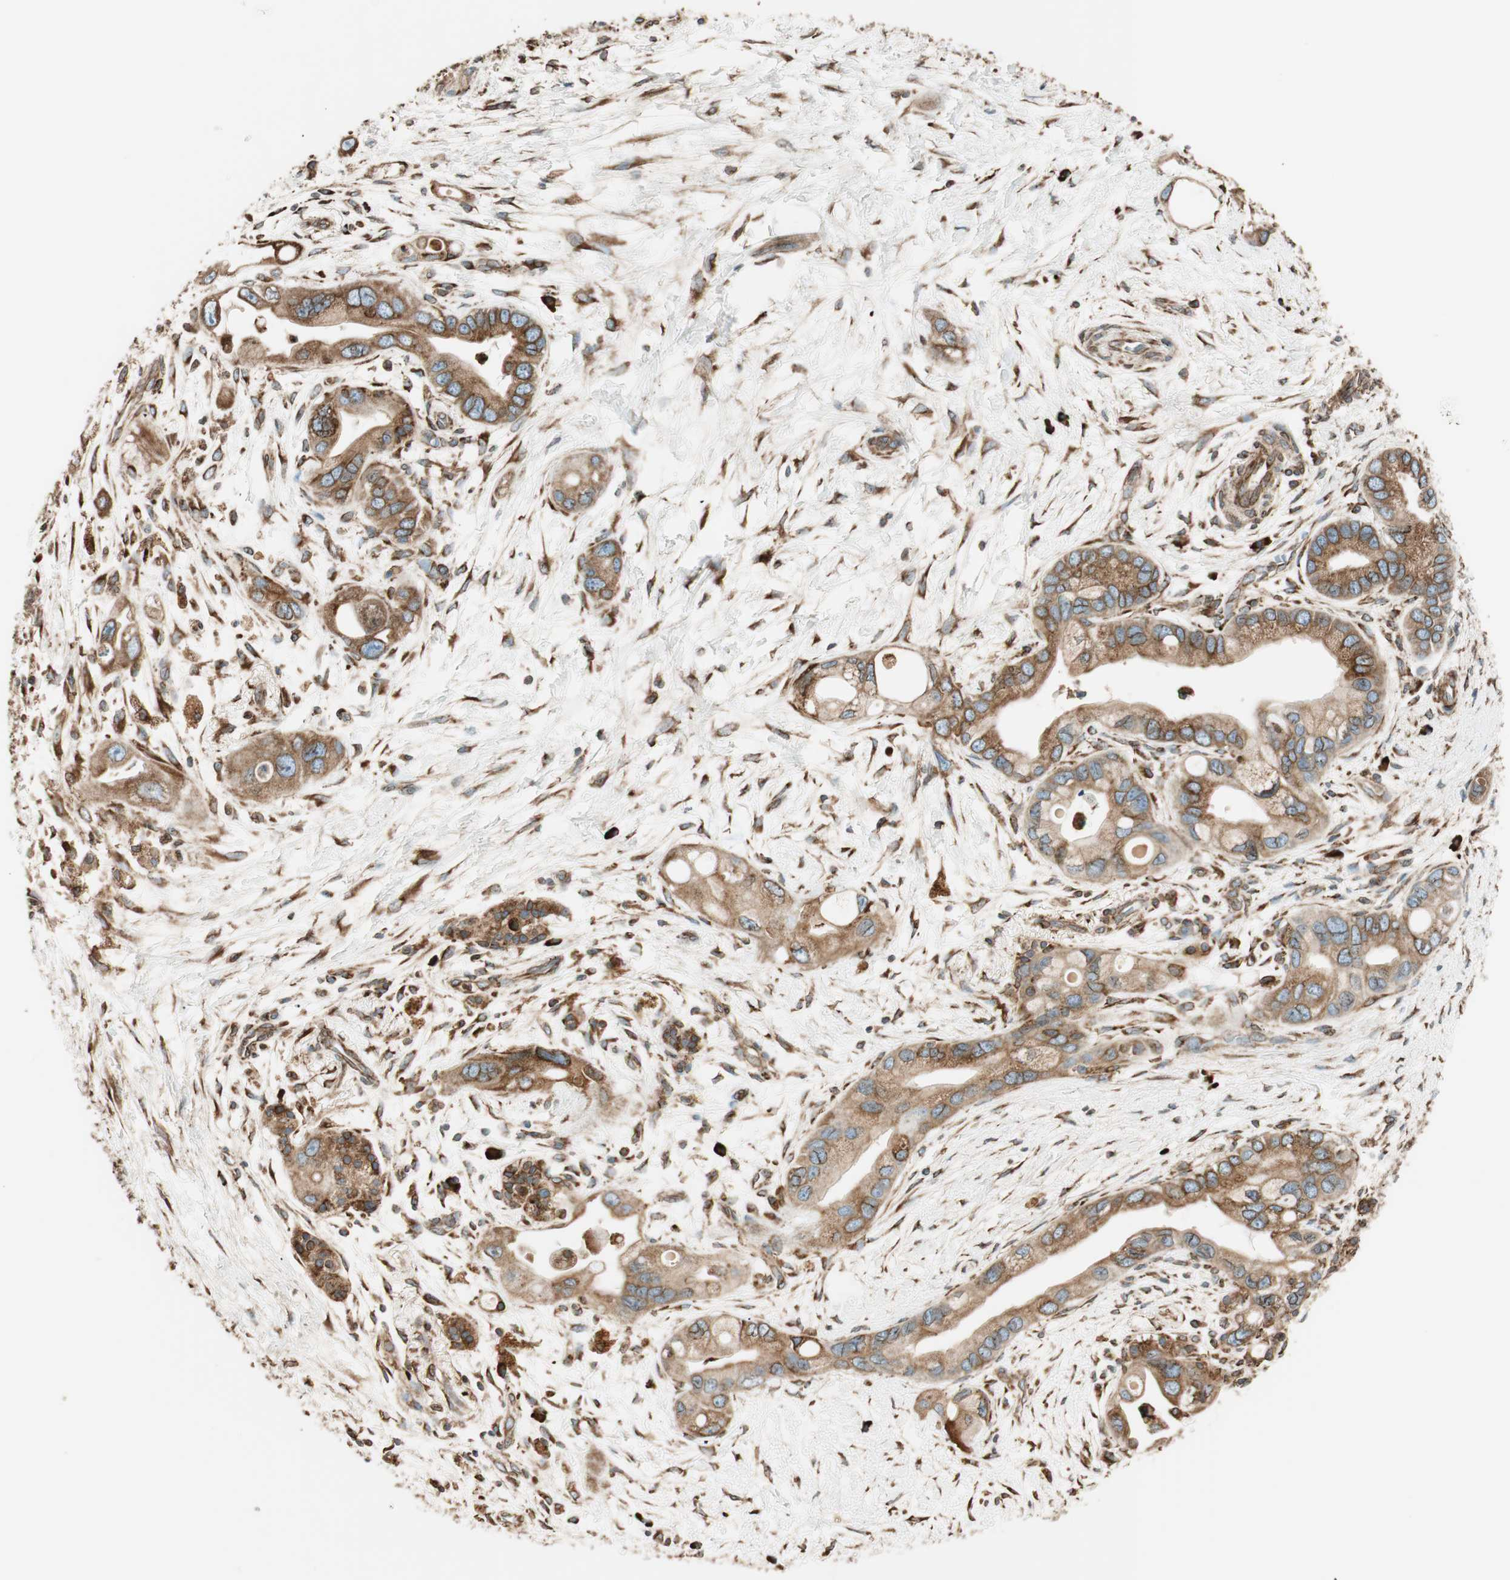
{"staining": {"intensity": "moderate", "quantity": ">75%", "location": "cytoplasmic/membranous"}, "tissue": "pancreatic cancer", "cell_type": "Tumor cells", "image_type": "cancer", "snomed": [{"axis": "morphology", "description": "Adenocarcinoma, NOS"}, {"axis": "topography", "description": "Pancreas"}], "caption": "DAB immunohistochemical staining of pancreatic cancer (adenocarcinoma) exhibits moderate cytoplasmic/membranous protein expression in about >75% of tumor cells. Ihc stains the protein of interest in brown and the nuclei are stained blue.", "gene": "PRKCSH", "patient": {"sex": "female", "age": 77}}